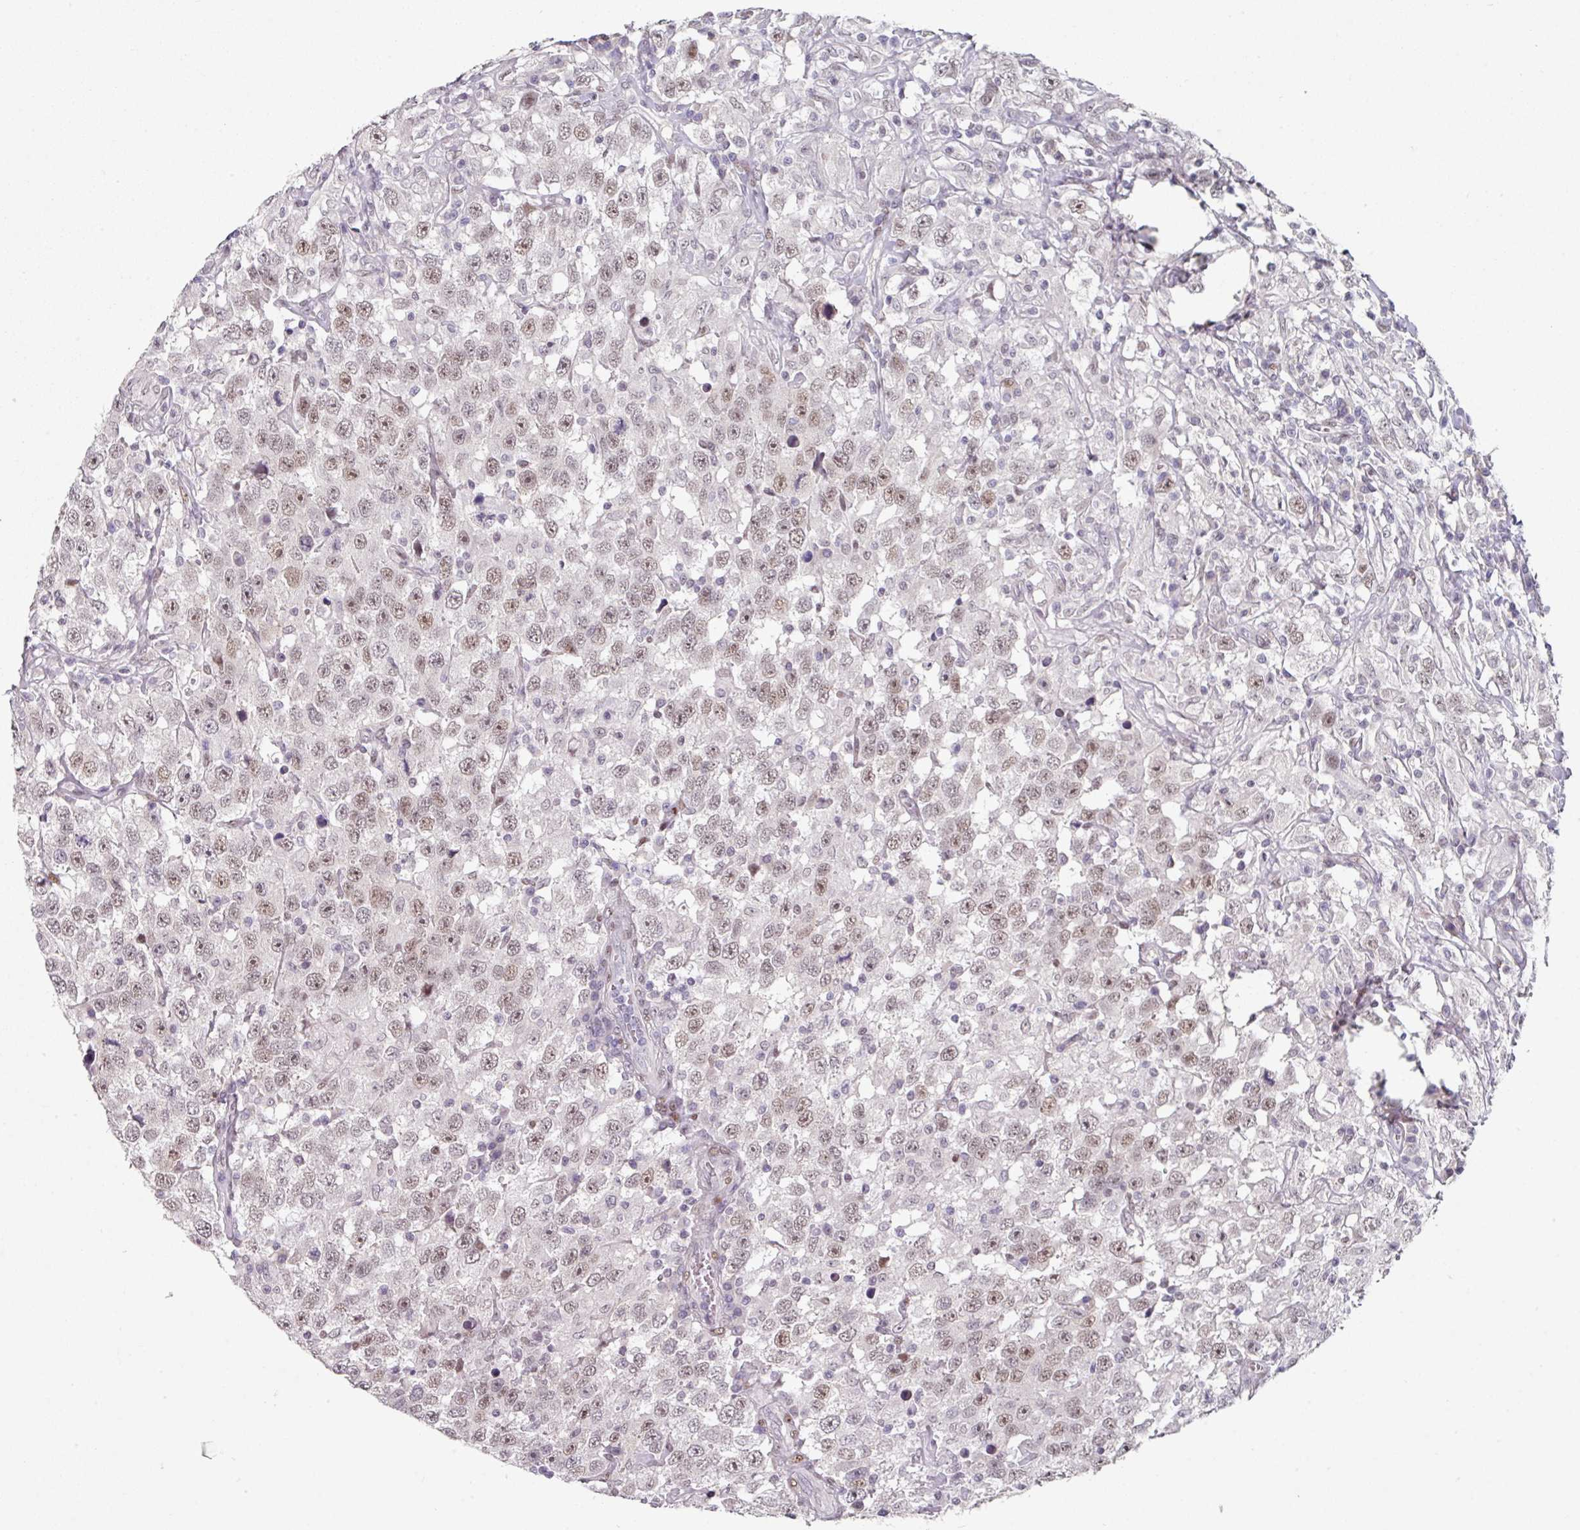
{"staining": {"intensity": "weak", "quantity": ">75%", "location": "nuclear"}, "tissue": "testis cancer", "cell_type": "Tumor cells", "image_type": "cancer", "snomed": [{"axis": "morphology", "description": "Seminoma, NOS"}, {"axis": "topography", "description": "Testis"}], "caption": "Protein analysis of testis cancer (seminoma) tissue shows weak nuclear positivity in approximately >75% of tumor cells. (Brightfield microscopy of DAB IHC at high magnification).", "gene": "ELK1", "patient": {"sex": "male", "age": 41}}